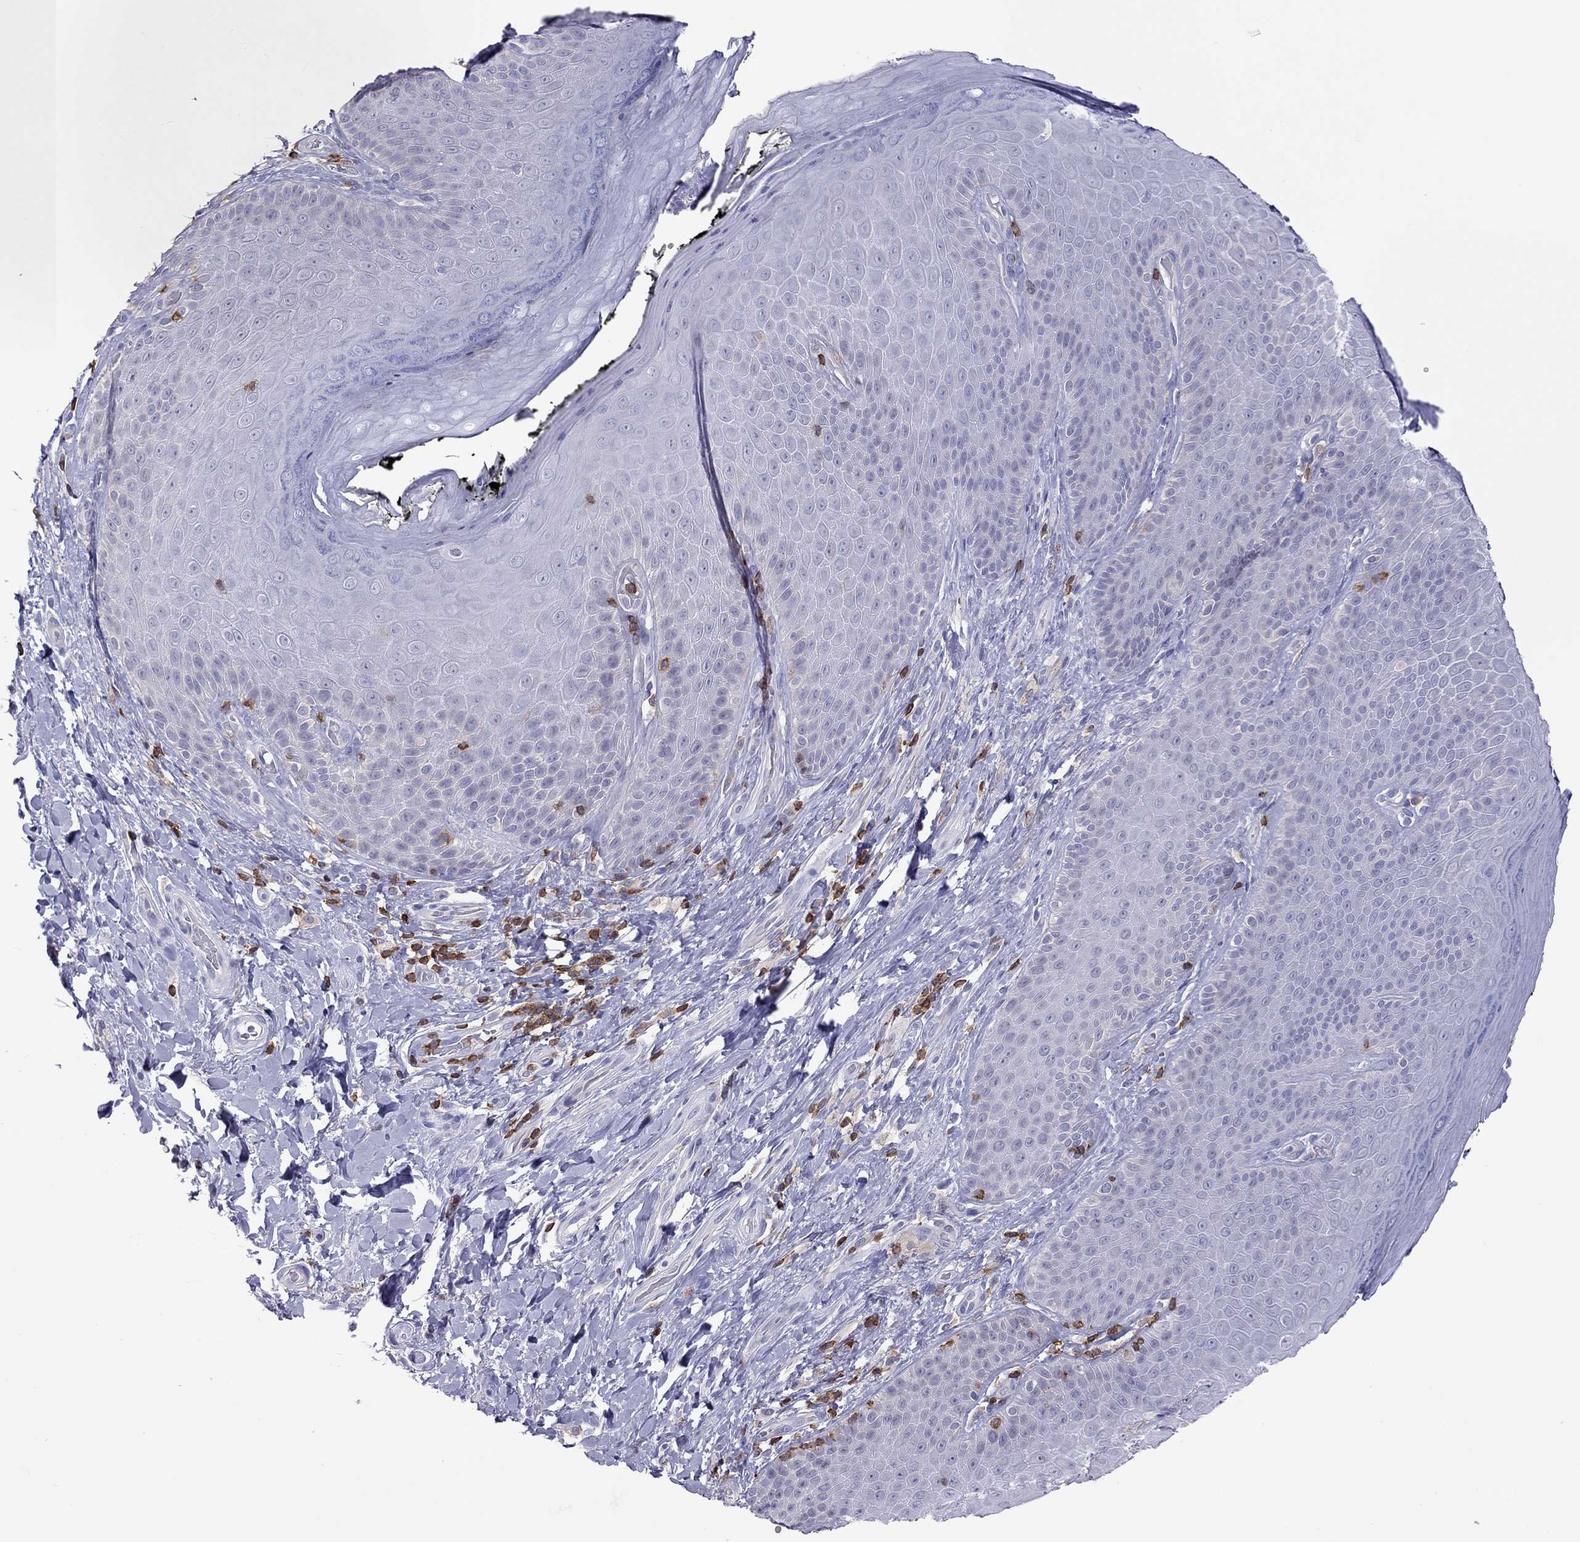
{"staining": {"intensity": "negative", "quantity": "none", "location": "none"}, "tissue": "skin", "cell_type": "Epidermal cells", "image_type": "normal", "snomed": [{"axis": "morphology", "description": "Normal tissue, NOS"}, {"axis": "topography", "description": "Skeletal muscle"}, {"axis": "topography", "description": "Anal"}, {"axis": "topography", "description": "Peripheral nerve tissue"}], "caption": "A micrograph of skin stained for a protein exhibits no brown staining in epidermal cells. Brightfield microscopy of immunohistochemistry stained with DAB (3,3'-diaminobenzidine) (brown) and hematoxylin (blue), captured at high magnification.", "gene": "ENSG00000288637", "patient": {"sex": "male", "age": 53}}